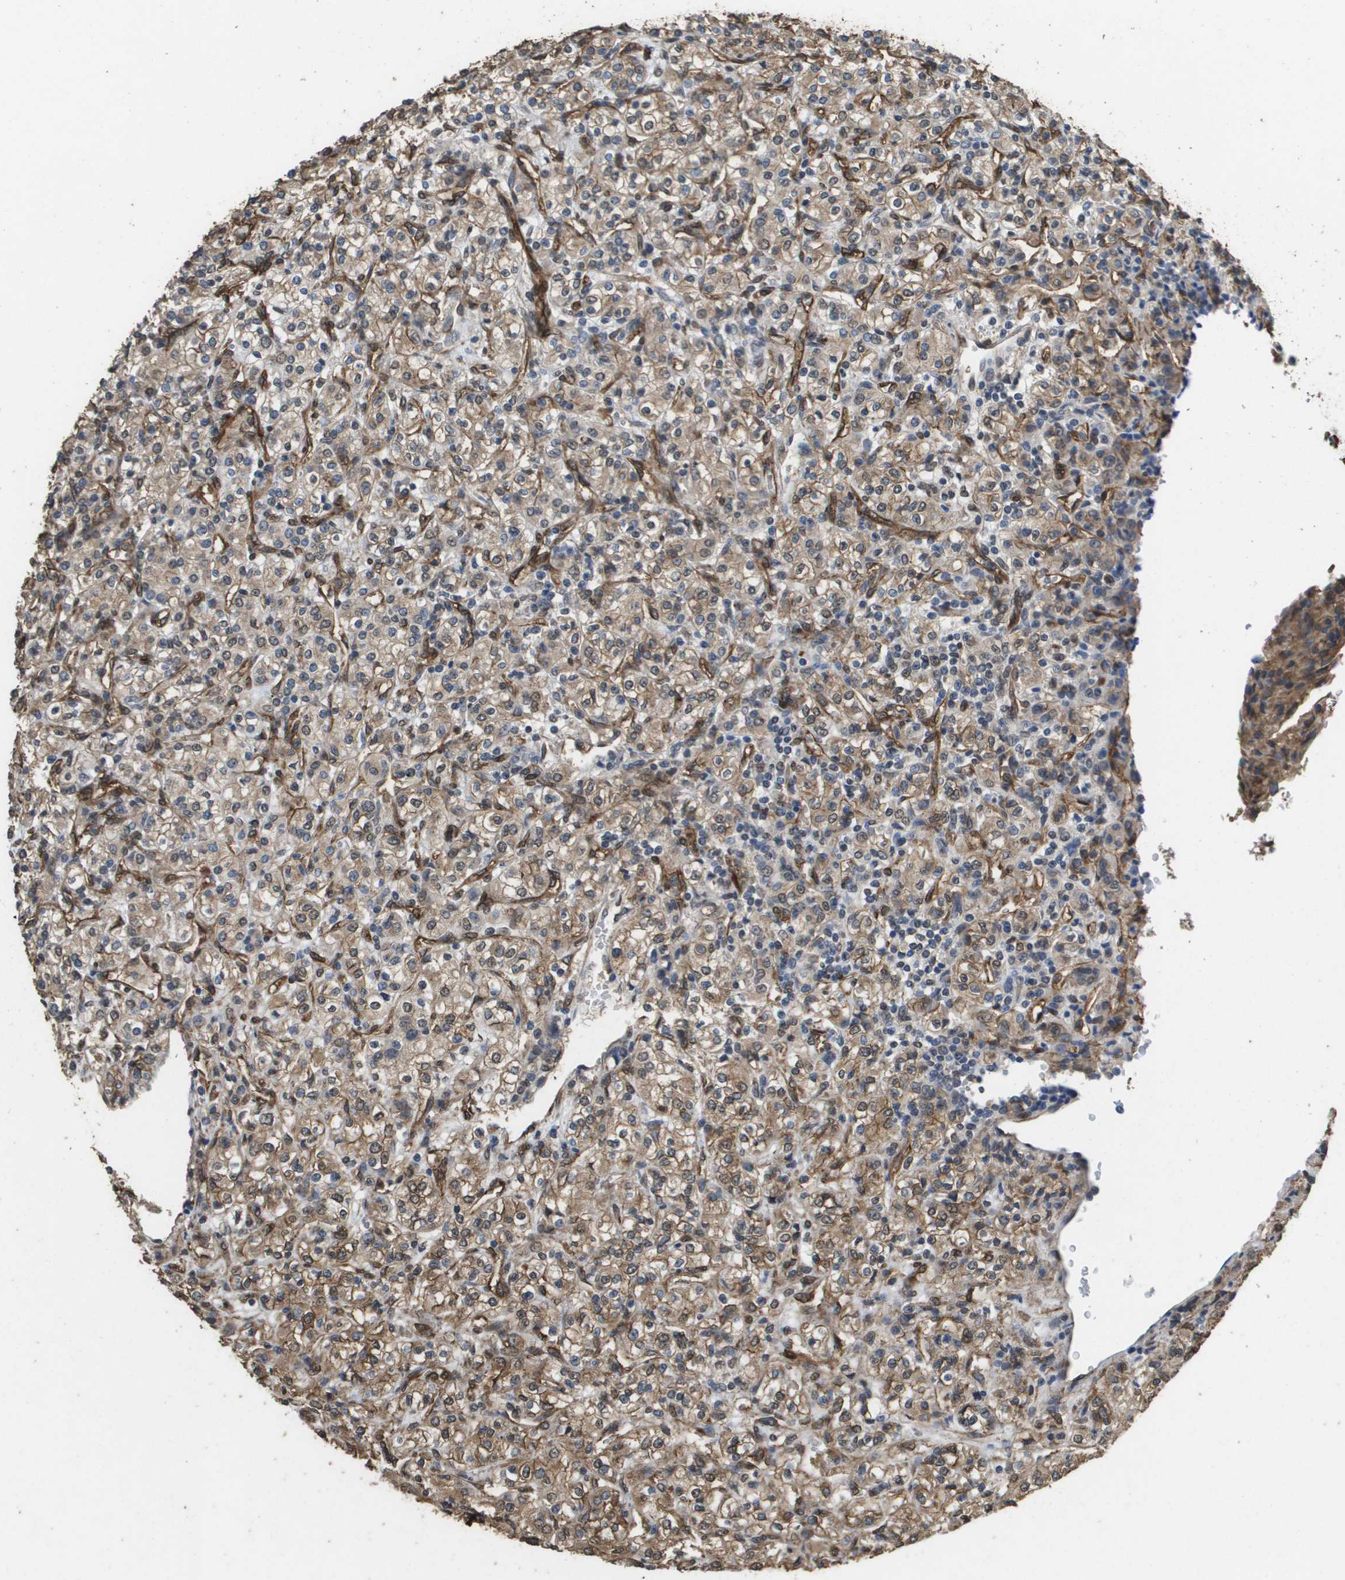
{"staining": {"intensity": "moderate", "quantity": ">75%", "location": "cytoplasmic/membranous"}, "tissue": "renal cancer", "cell_type": "Tumor cells", "image_type": "cancer", "snomed": [{"axis": "morphology", "description": "Adenocarcinoma, NOS"}, {"axis": "topography", "description": "Kidney"}], "caption": "Moderate cytoplasmic/membranous protein staining is seen in about >75% of tumor cells in renal cancer (adenocarcinoma). The staining was performed using DAB (3,3'-diaminobenzidine) to visualize the protein expression in brown, while the nuclei were stained in blue with hematoxylin (Magnification: 20x).", "gene": "AAMP", "patient": {"sex": "male", "age": 77}}